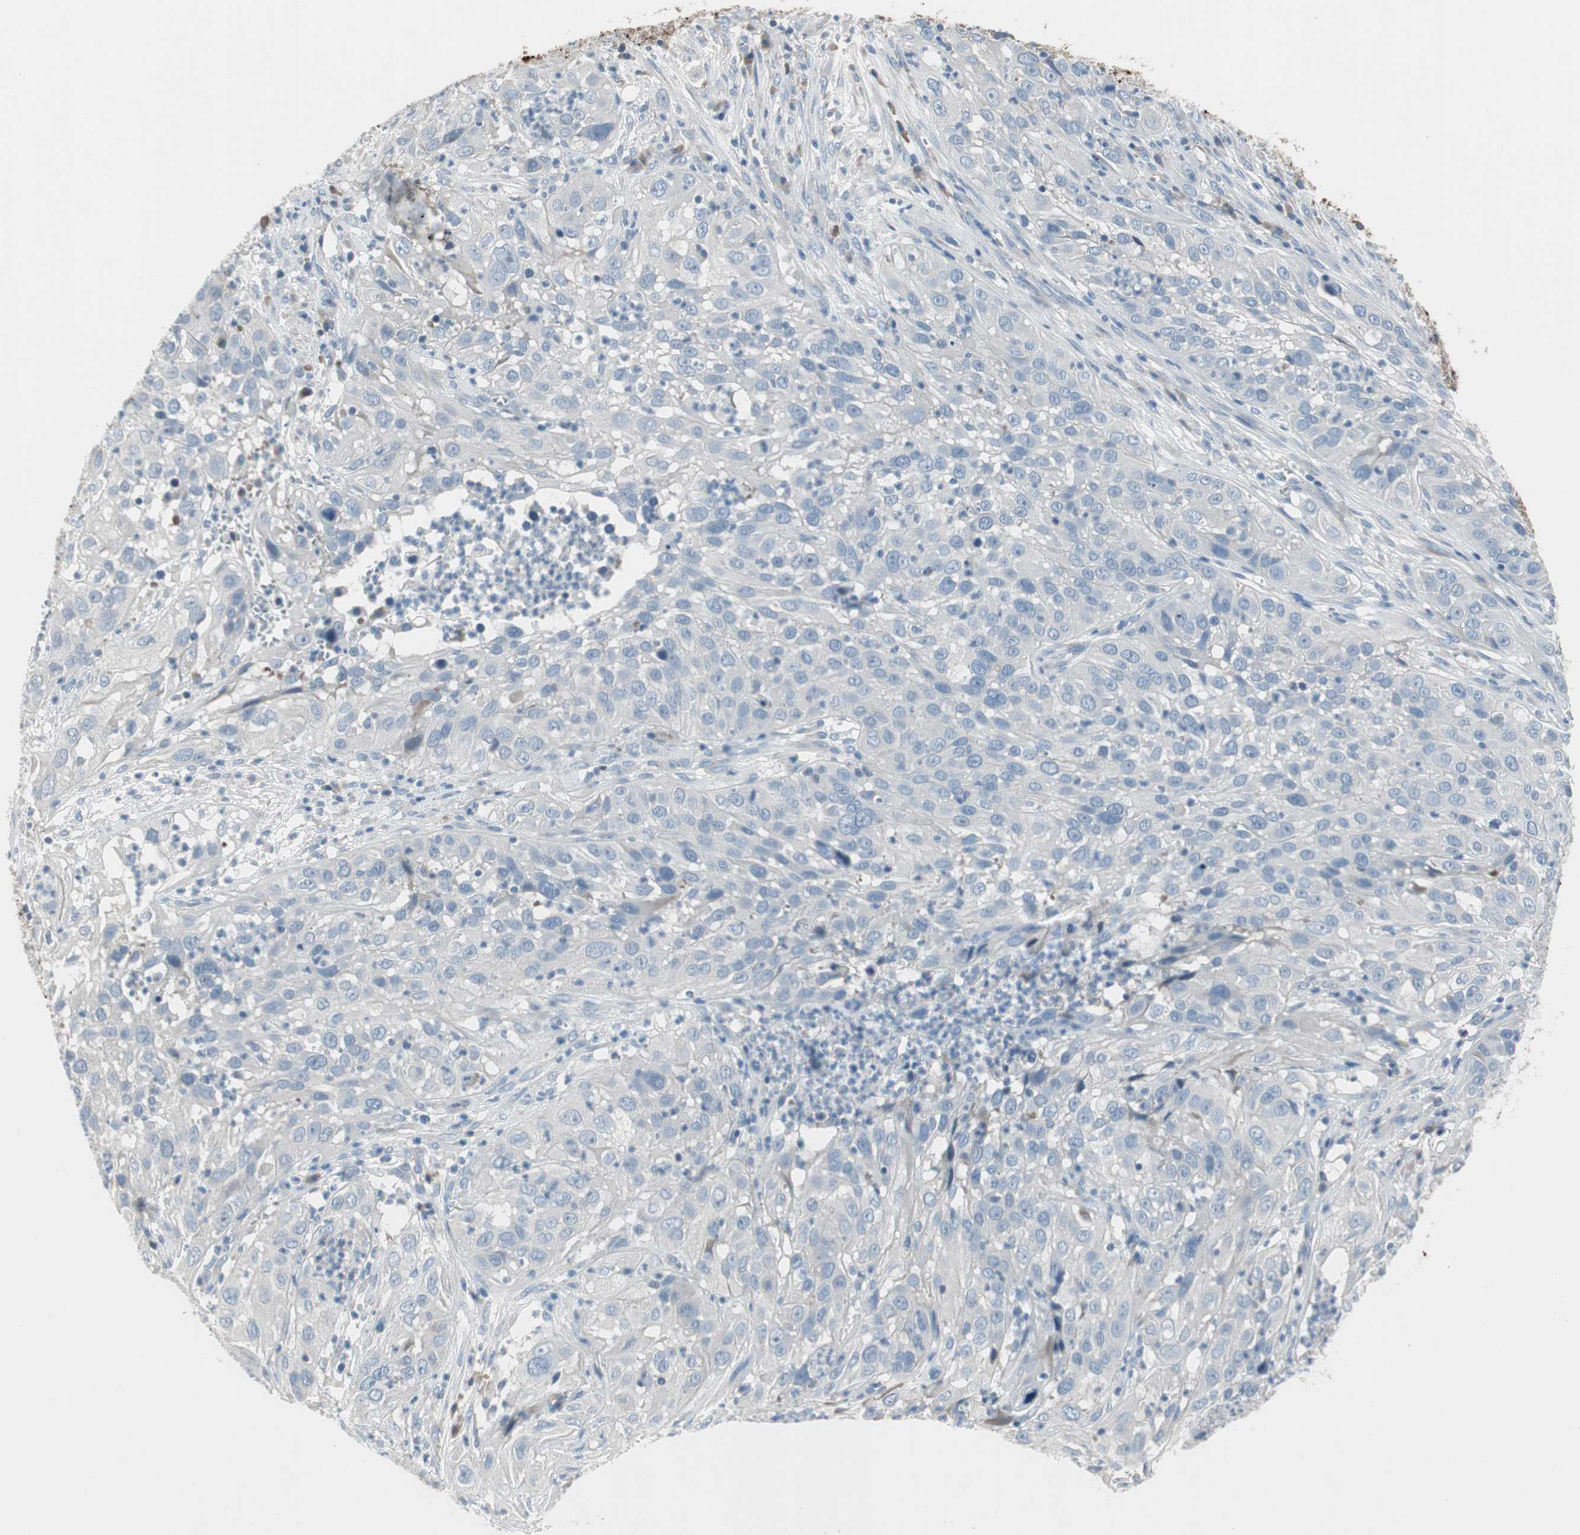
{"staining": {"intensity": "negative", "quantity": "none", "location": "none"}, "tissue": "cervical cancer", "cell_type": "Tumor cells", "image_type": "cancer", "snomed": [{"axis": "morphology", "description": "Squamous cell carcinoma, NOS"}, {"axis": "topography", "description": "Cervix"}], "caption": "This is an immunohistochemistry (IHC) histopathology image of human cervical cancer (squamous cell carcinoma). There is no positivity in tumor cells.", "gene": "PIGR", "patient": {"sex": "female", "age": 32}}